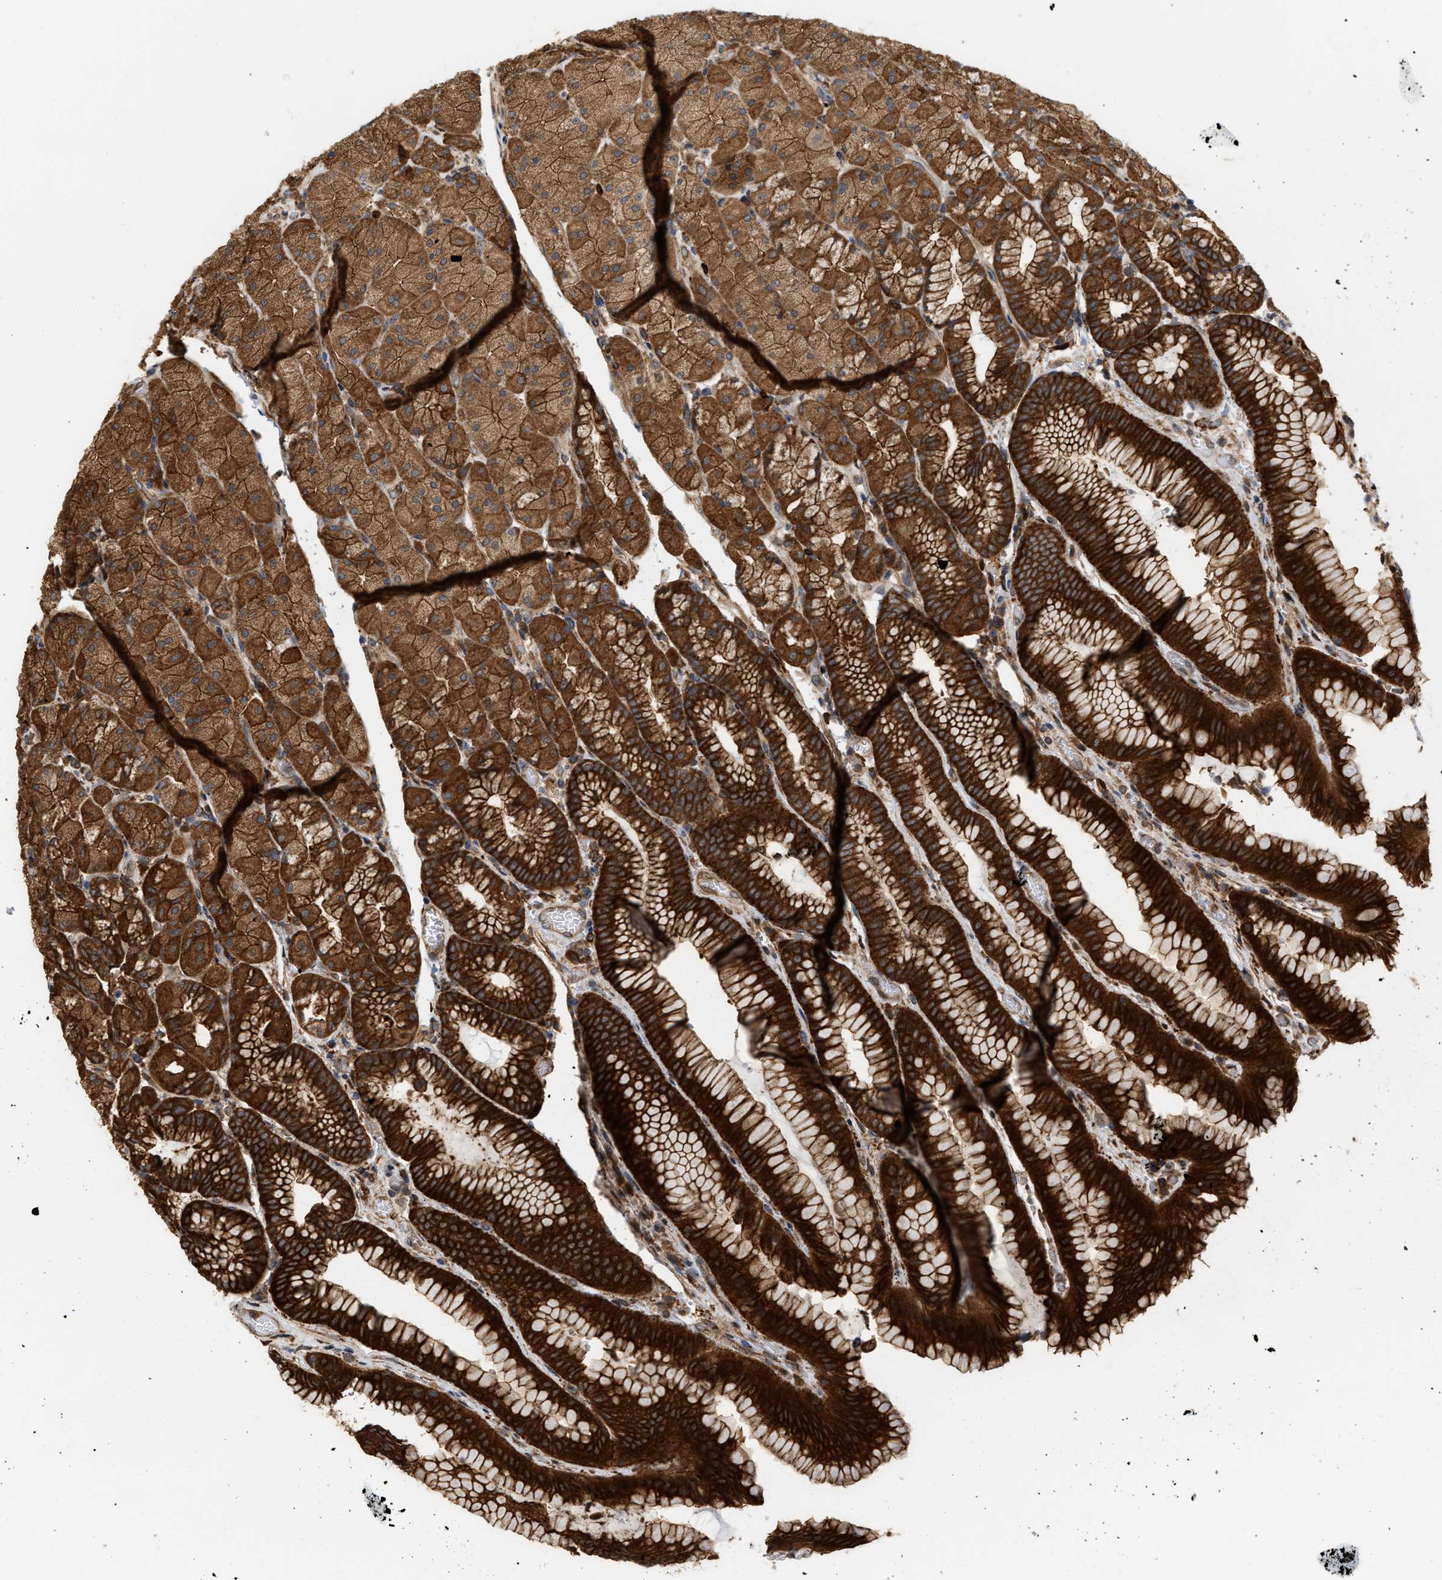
{"staining": {"intensity": "strong", "quantity": ">75%", "location": "cytoplasmic/membranous"}, "tissue": "stomach", "cell_type": "Glandular cells", "image_type": "normal", "snomed": [{"axis": "morphology", "description": "Normal tissue, NOS"}, {"axis": "morphology", "description": "Carcinoid, malignant, NOS"}, {"axis": "topography", "description": "Stomach, upper"}], "caption": "A histopathology image of human stomach stained for a protein reveals strong cytoplasmic/membranous brown staining in glandular cells.", "gene": "IQCE", "patient": {"sex": "male", "age": 39}}